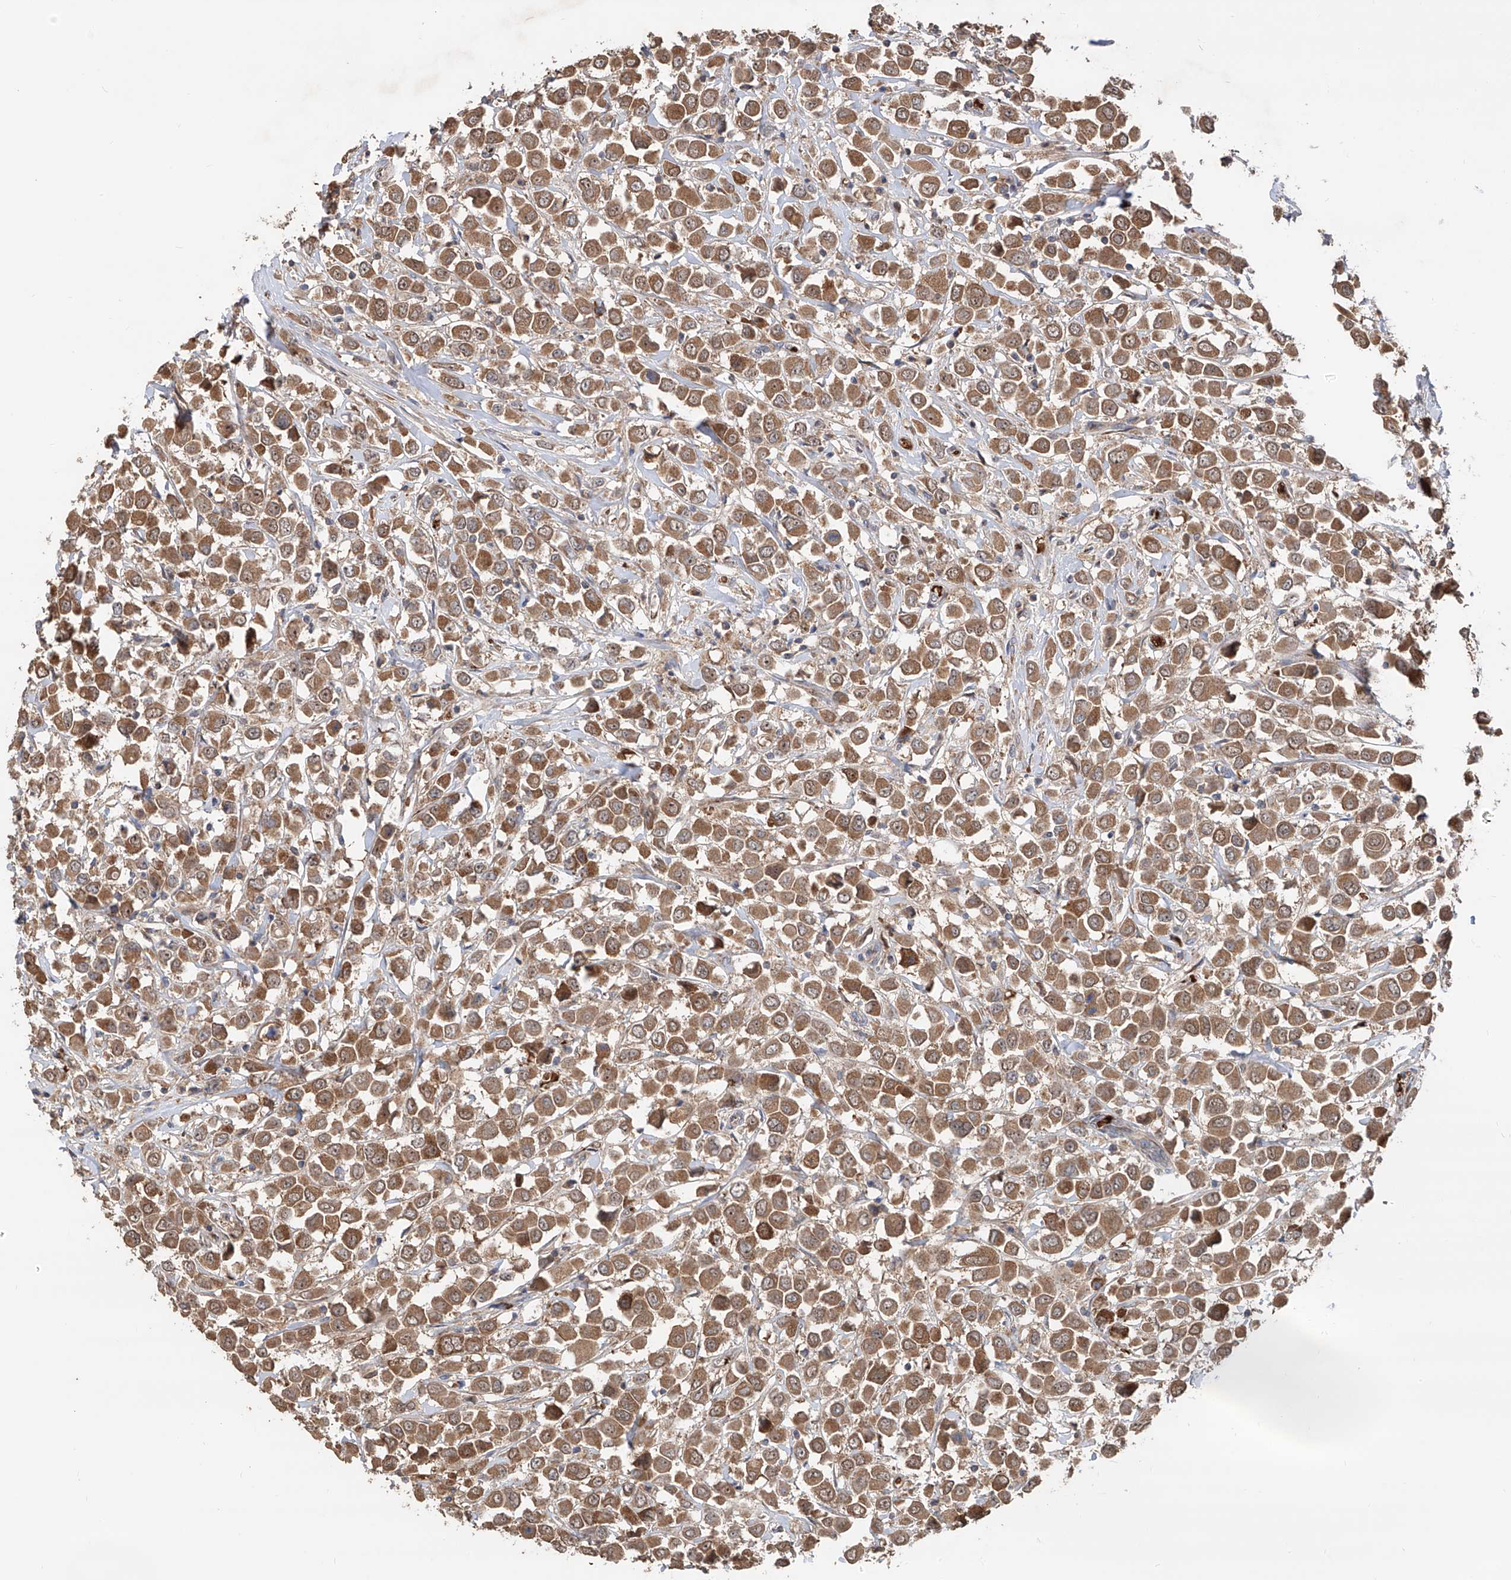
{"staining": {"intensity": "moderate", "quantity": ">75%", "location": "cytoplasmic/membranous"}, "tissue": "breast cancer", "cell_type": "Tumor cells", "image_type": "cancer", "snomed": [{"axis": "morphology", "description": "Duct carcinoma"}, {"axis": "topography", "description": "Breast"}], "caption": "IHC image of neoplastic tissue: breast infiltrating ductal carcinoma stained using immunohistochemistry (IHC) displays medium levels of moderate protein expression localized specifically in the cytoplasmic/membranous of tumor cells, appearing as a cytoplasmic/membranous brown color.", "gene": "EDN1", "patient": {"sex": "female", "age": 61}}